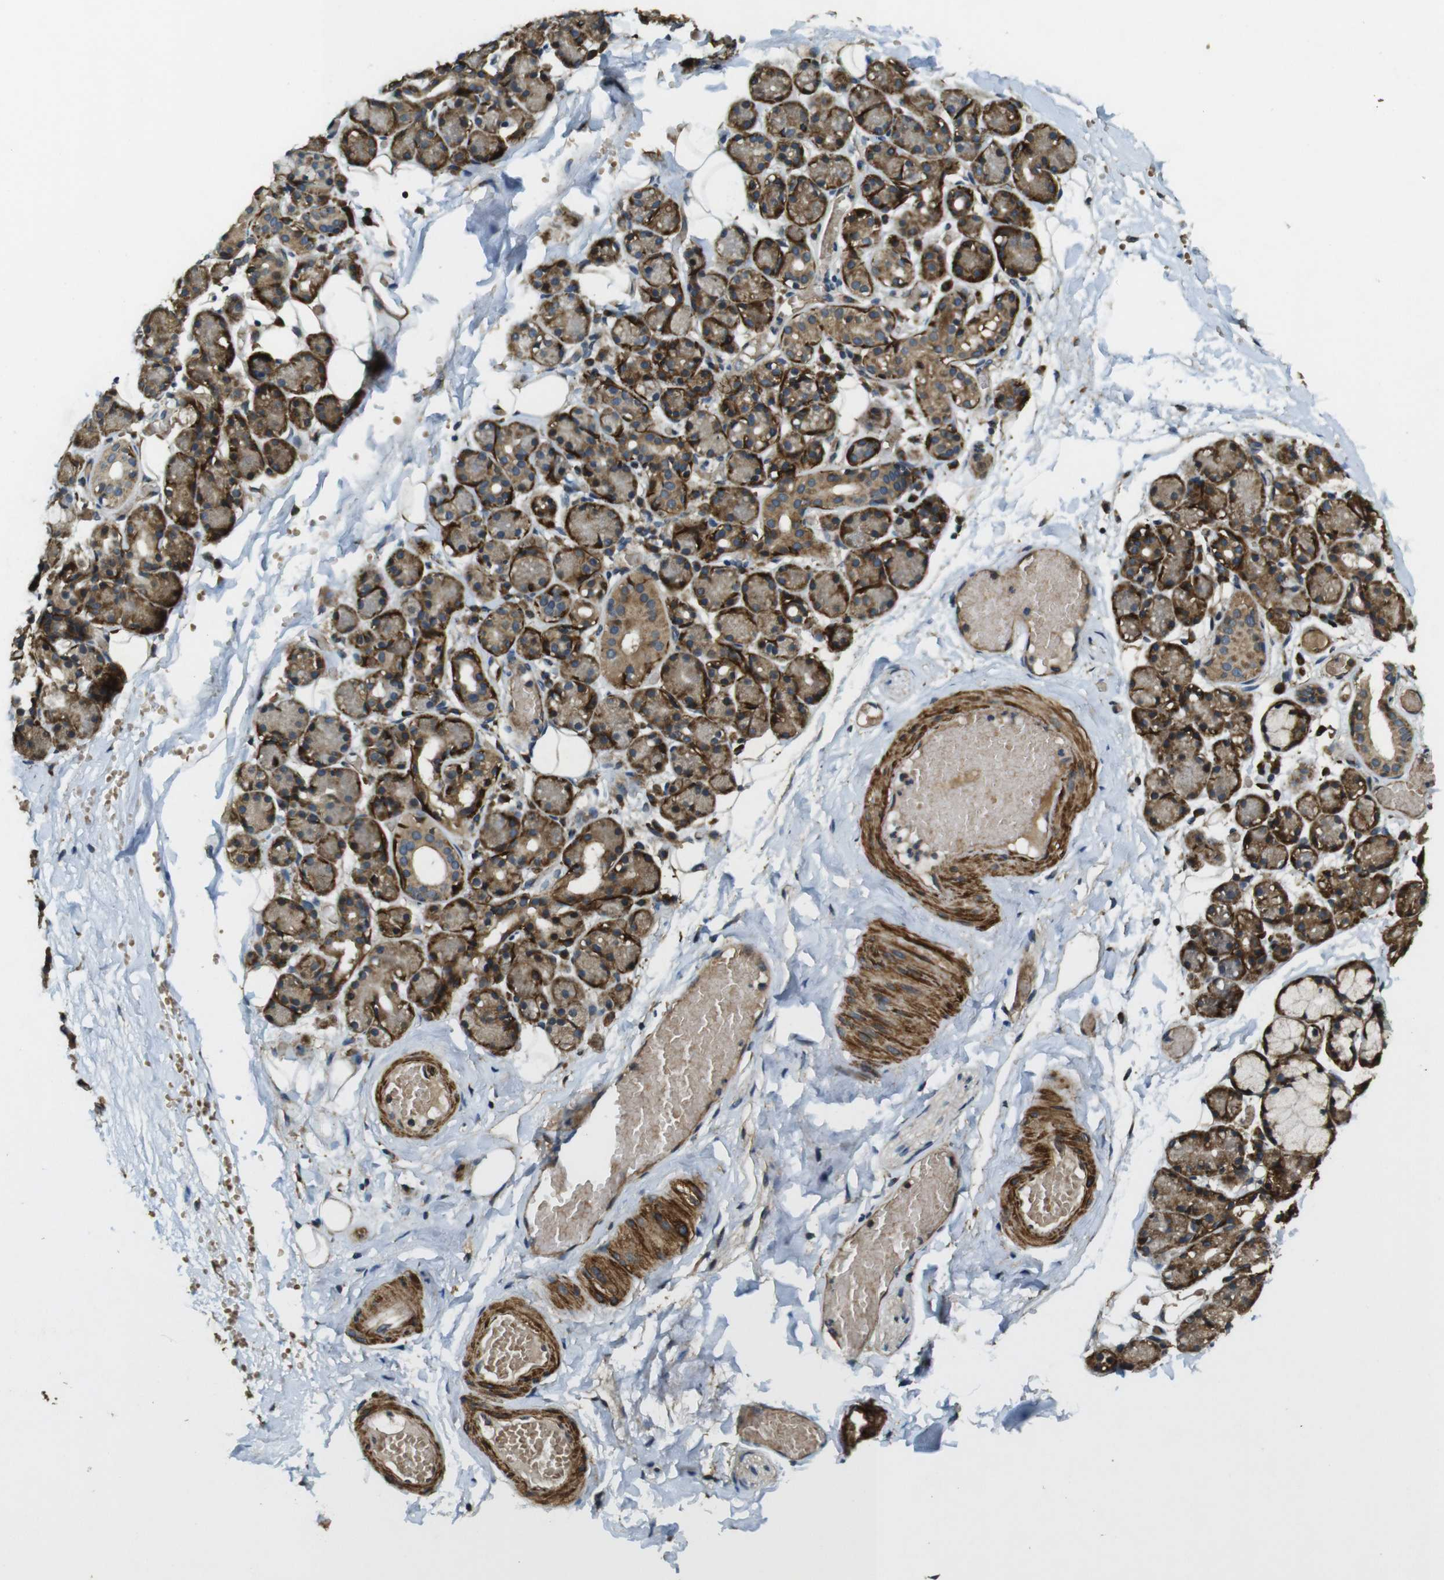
{"staining": {"intensity": "moderate", "quantity": ">75%", "location": "cytoplasmic/membranous"}, "tissue": "salivary gland", "cell_type": "Glandular cells", "image_type": "normal", "snomed": [{"axis": "morphology", "description": "Normal tissue, NOS"}, {"axis": "topography", "description": "Salivary gland"}], "caption": "IHC staining of unremarkable salivary gland, which displays medium levels of moderate cytoplasmic/membranous staining in approximately >75% of glandular cells indicating moderate cytoplasmic/membranous protein expression. The staining was performed using DAB (brown) for protein detection and nuclei were counterstained in hematoxylin (blue).", "gene": "BNIP3", "patient": {"sex": "male", "age": 63}}